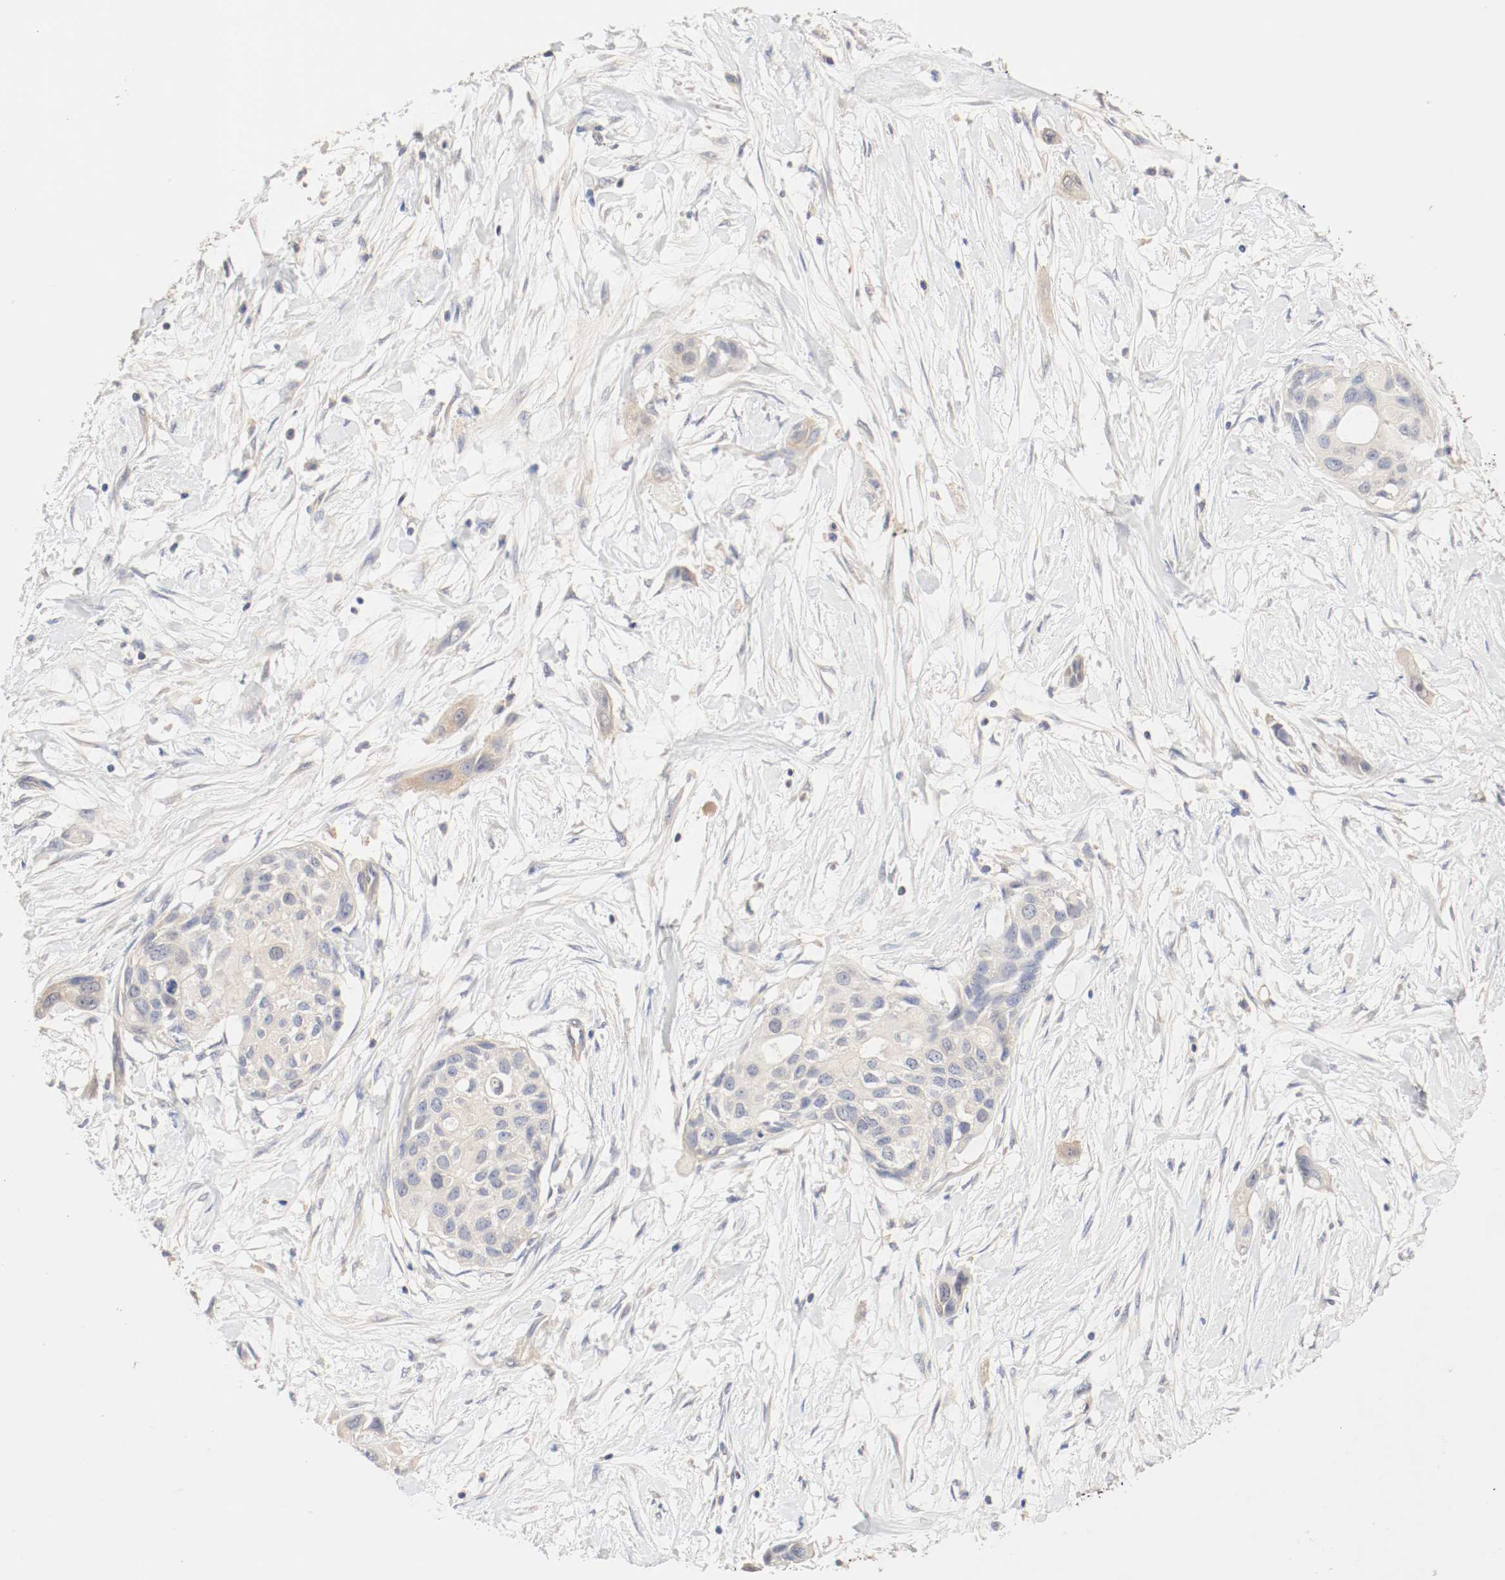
{"staining": {"intensity": "moderate", "quantity": "25%-75%", "location": "cytoplasmic/membranous"}, "tissue": "pancreatic cancer", "cell_type": "Tumor cells", "image_type": "cancer", "snomed": [{"axis": "morphology", "description": "Adenocarcinoma, NOS"}, {"axis": "topography", "description": "Pancreas"}], "caption": "Immunohistochemistry (IHC) image of neoplastic tissue: human pancreatic adenocarcinoma stained using immunohistochemistry (IHC) shows medium levels of moderate protein expression localized specifically in the cytoplasmic/membranous of tumor cells, appearing as a cytoplasmic/membranous brown color.", "gene": "GIT1", "patient": {"sex": "female", "age": 60}}